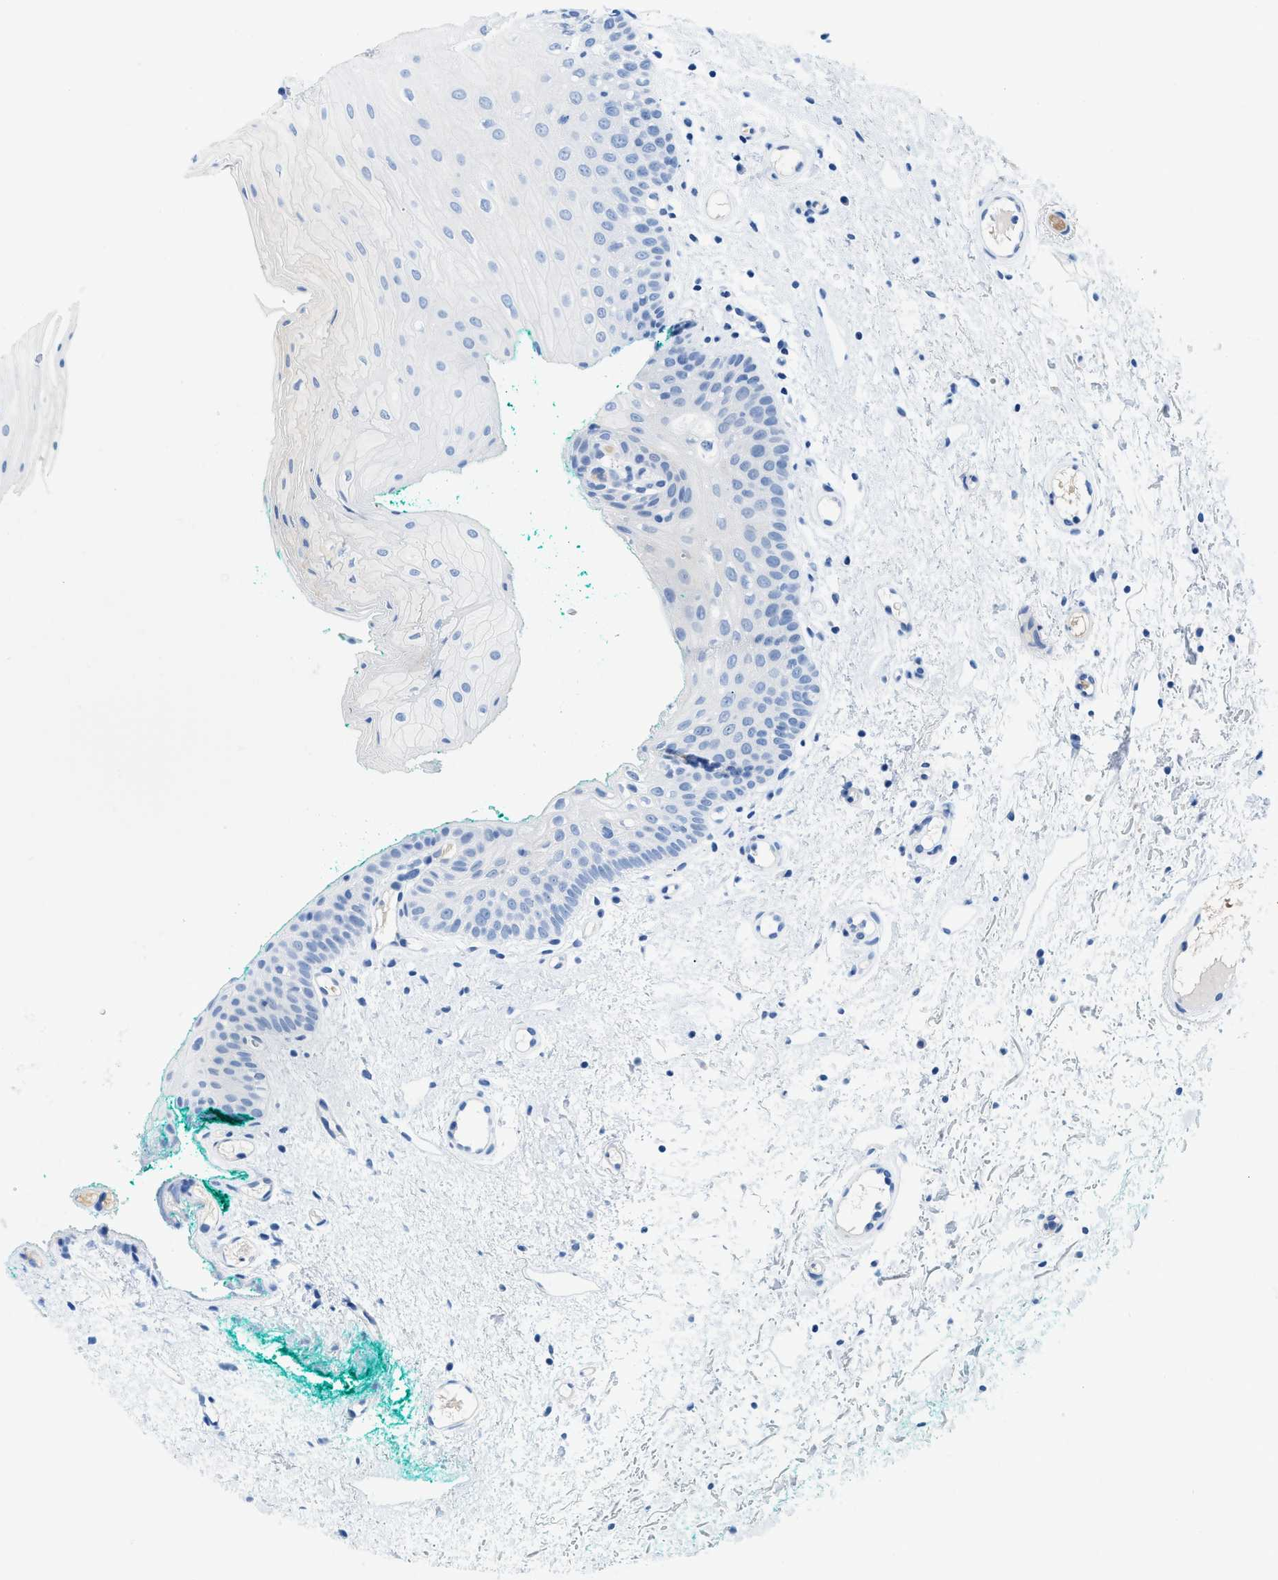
{"staining": {"intensity": "negative", "quantity": "none", "location": "none"}, "tissue": "oral mucosa", "cell_type": "Squamous epithelial cells", "image_type": "normal", "snomed": [{"axis": "morphology", "description": "Normal tissue, NOS"}, {"axis": "morphology", "description": "Squamous cell carcinoma, NOS"}, {"axis": "topography", "description": "Oral tissue"}, {"axis": "topography", "description": "Salivary gland"}, {"axis": "topography", "description": "Head-Neck"}], "caption": "The image displays no staining of squamous epithelial cells in normal oral mucosa.", "gene": "BPGM", "patient": {"sex": "female", "age": 62}}